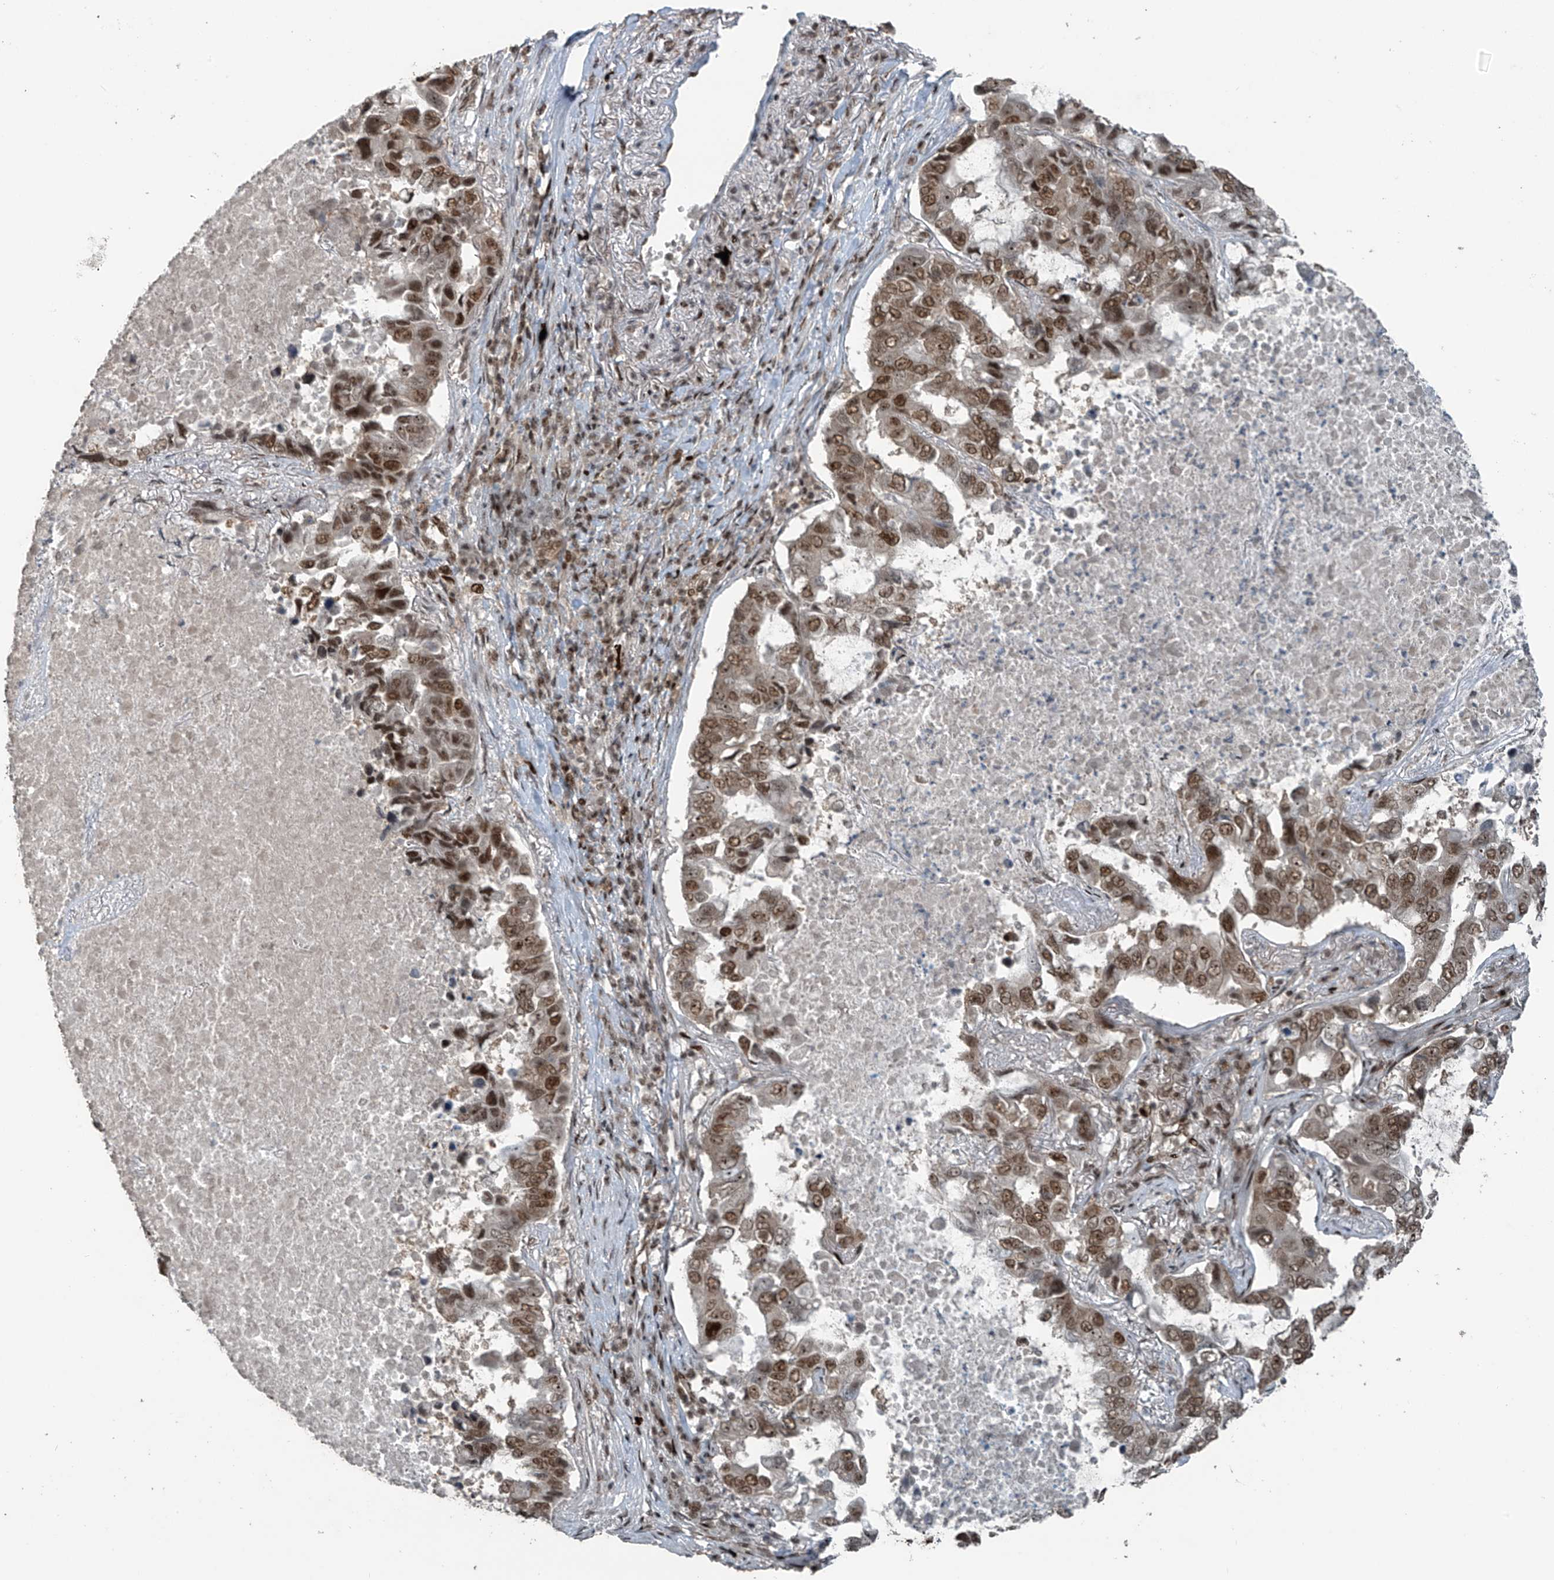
{"staining": {"intensity": "moderate", "quantity": ">75%", "location": "nuclear"}, "tissue": "lung cancer", "cell_type": "Tumor cells", "image_type": "cancer", "snomed": [{"axis": "morphology", "description": "Adenocarcinoma, NOS"}, {"axis": "topography", "description": "Lung"}], "caption": "This image shows IHC staining of lung adenocarcinoma, with medium moderate nuclear expression in about >75% of tumor cells.", "gene": "PCNP", "patient": {"sex": "male", "age": 64}}